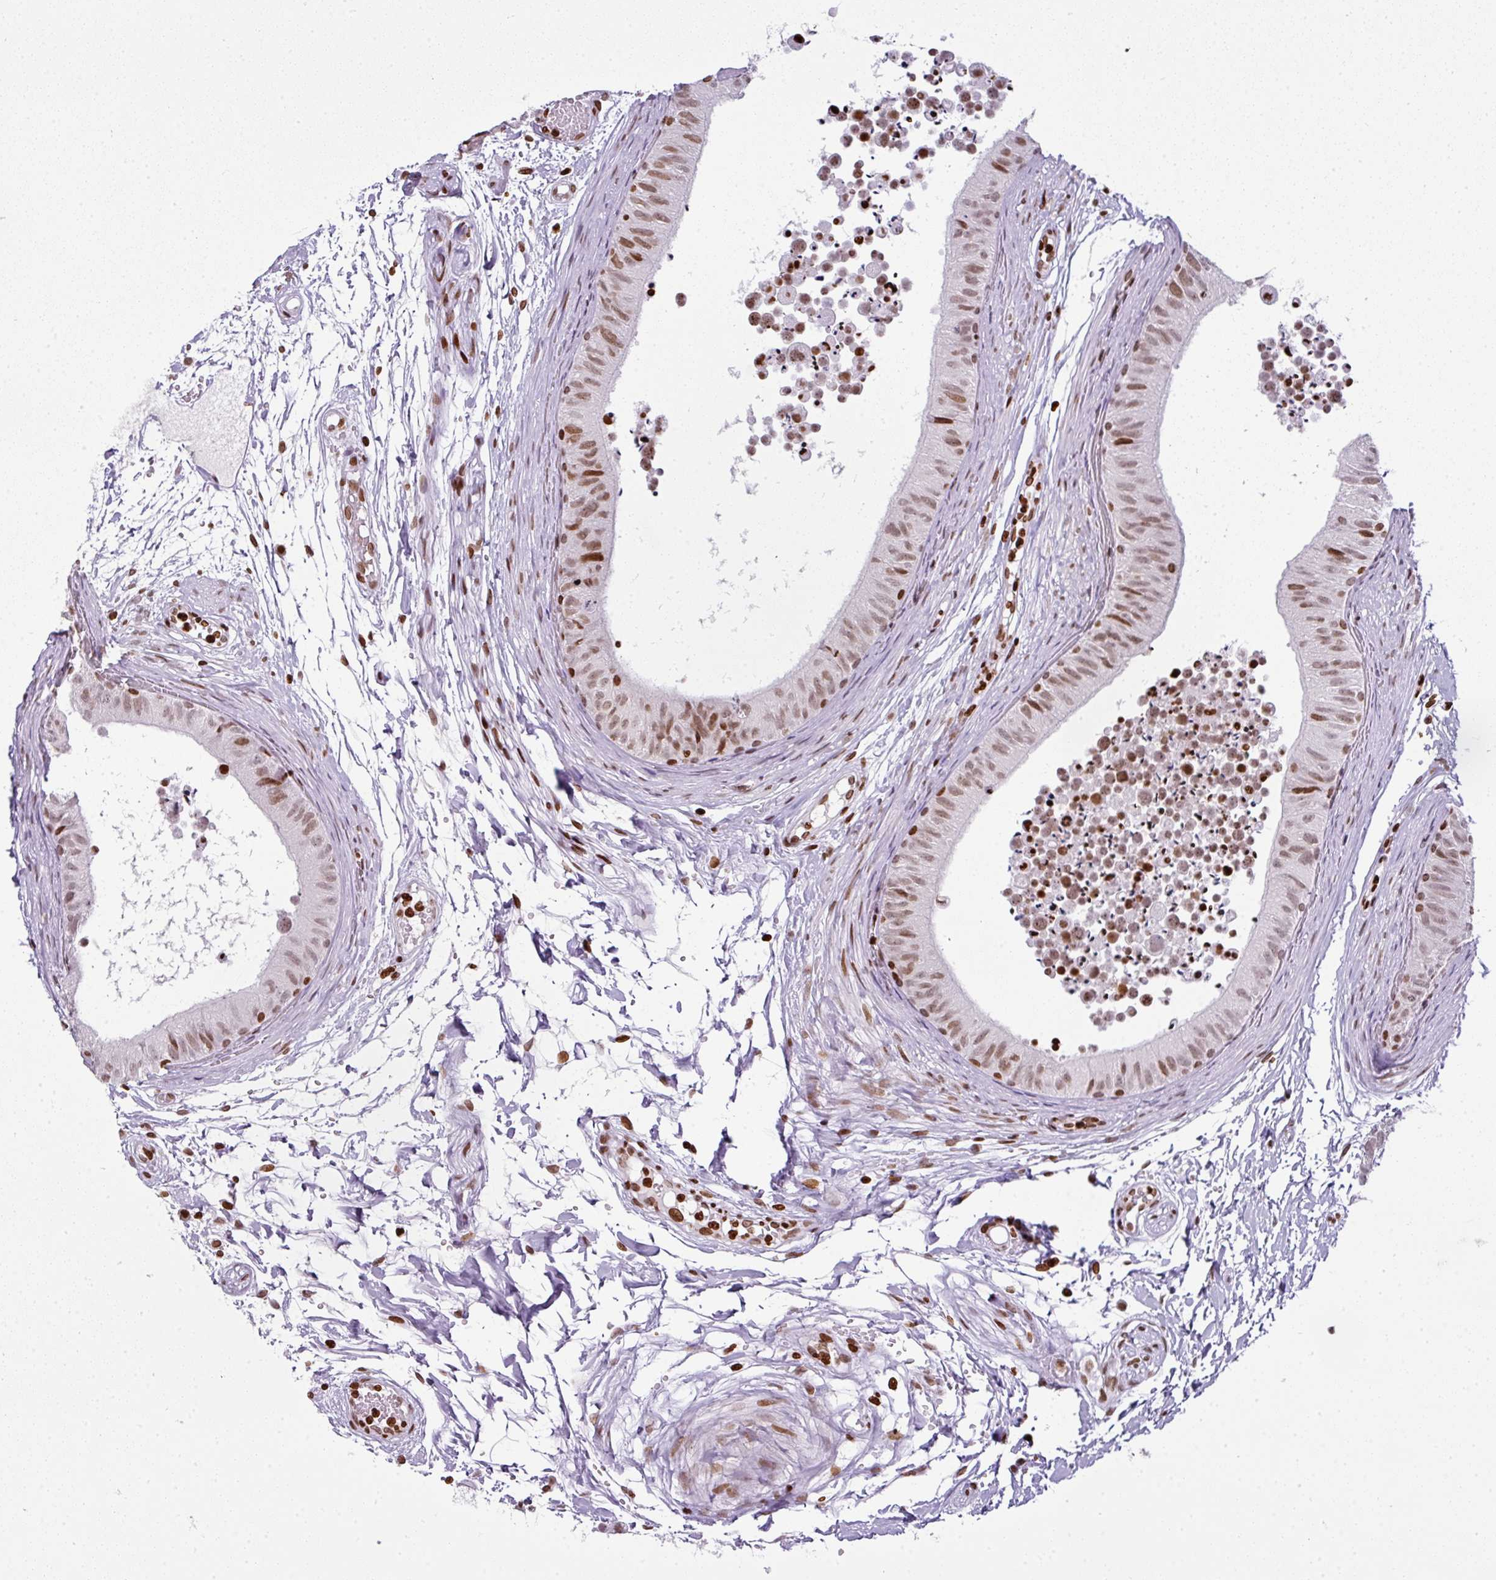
{"staining": {"intensity": "moderate", "quantity": "25%-75%", "location": "nuclear"}, "tissue": "epididymis", "cell_type": "Glandular cells", "image_type": "normal", "snomed": [{"axis": "morphology", "description": "Normal tissue, NOS"}, {"axis": "topography", "description": "Epididymis"}], "caption": "High-power microscopy captured an IHC image of normal epididymis, revealing moderate nuclear expression in about 25%-75% of glandular cells.", "gene": "RASL11A", "patient": {"sex": "male", "age": 15}}